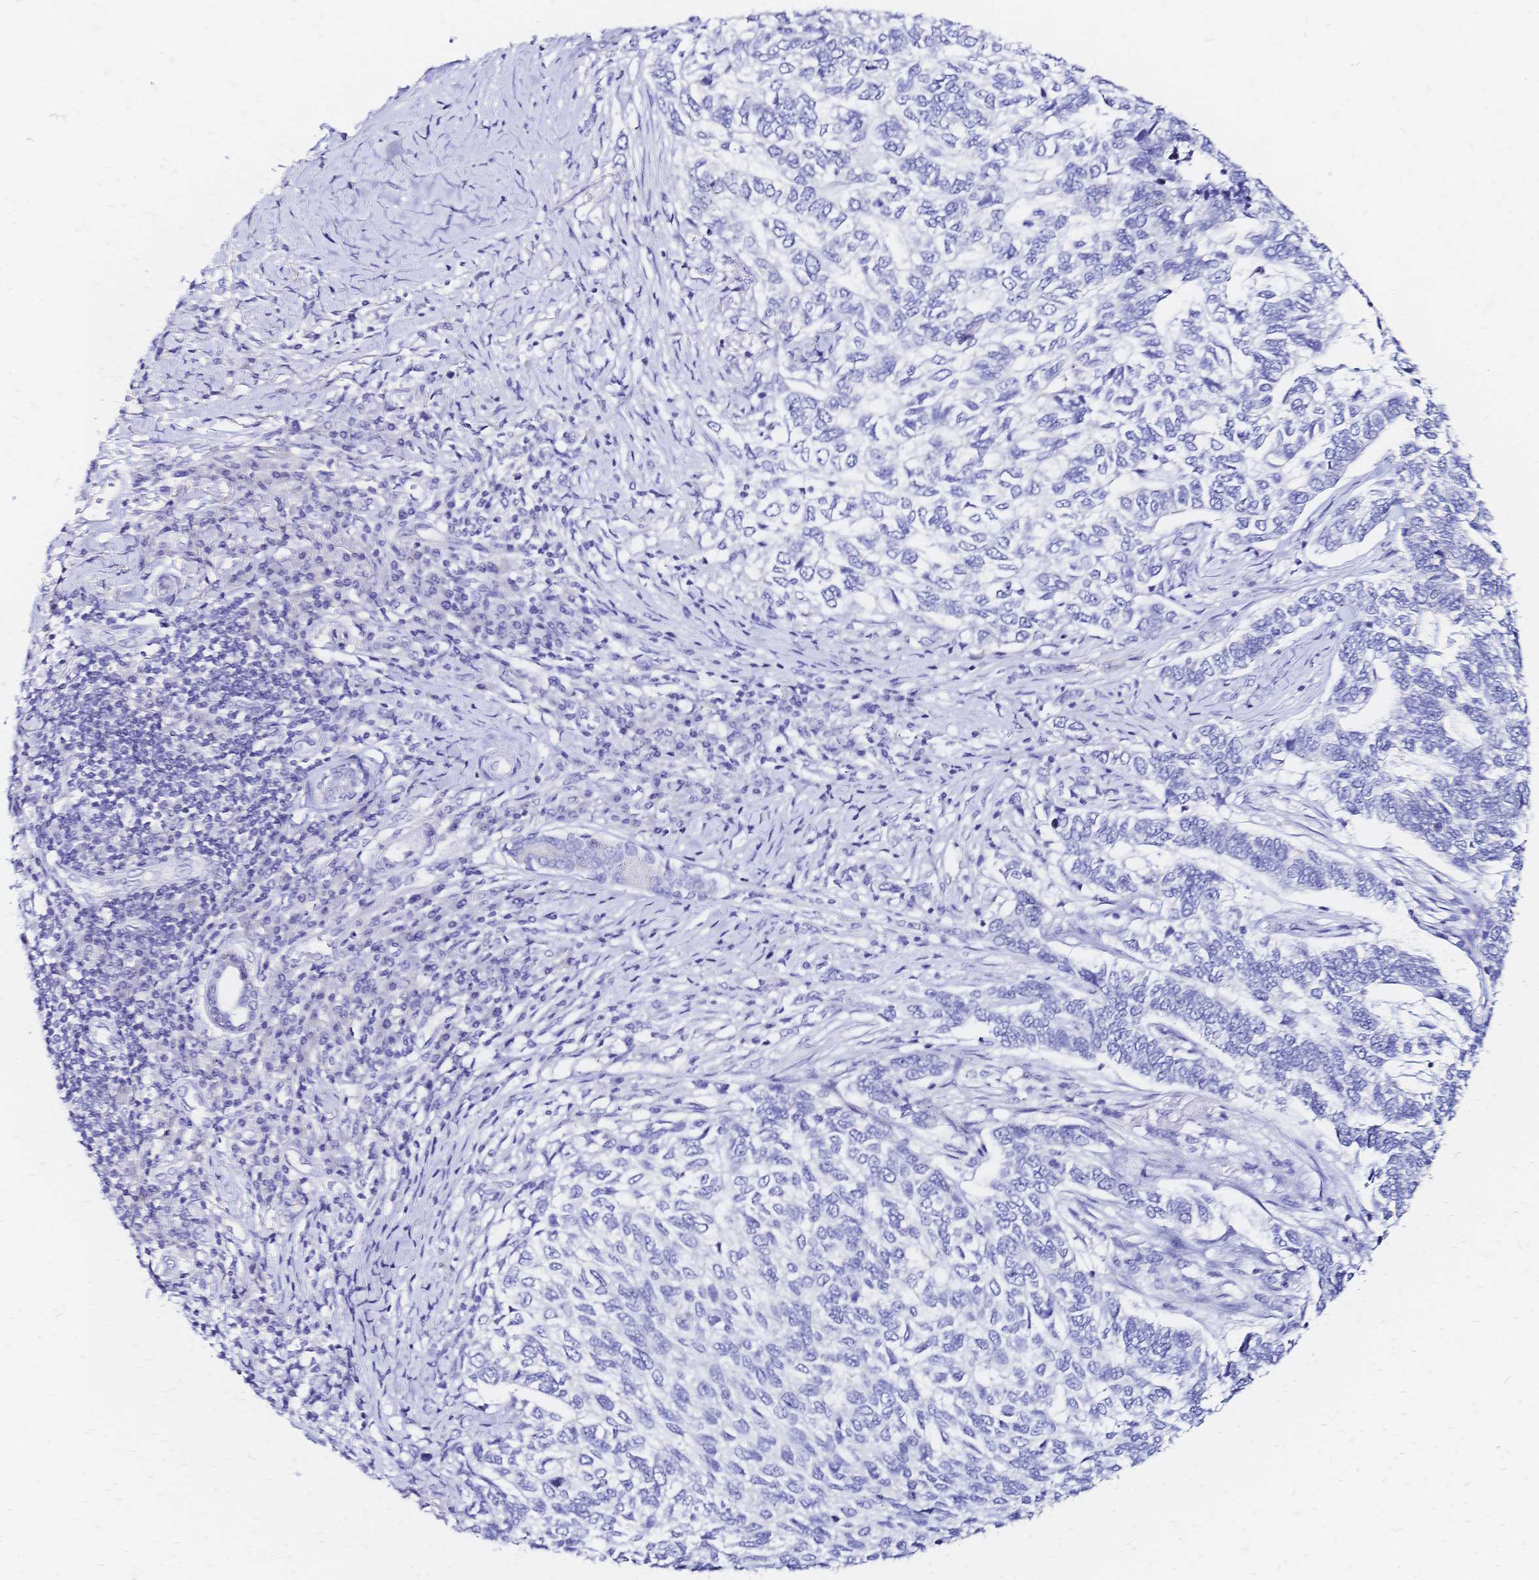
{"staining": {"intensity": "negative", "quantity": "none", "location": "none"}, "tissue": "skin cancer", "cell_type": "Tumor cells", "image_type": "cancer", "snomed": [{"axis": "morphology", "description": "Basal cell carcinoma"}, {"axis": "topography", "description": "Skin"}], "caption": "High magnification brightfield microscopy of skin cancer stained with DAB (brown) and counterstained with hematoxylin (blue): tumor cells show no significant staining.", "gene": "SLC5A1", "patient": {"sex": "female", "age": 65}}